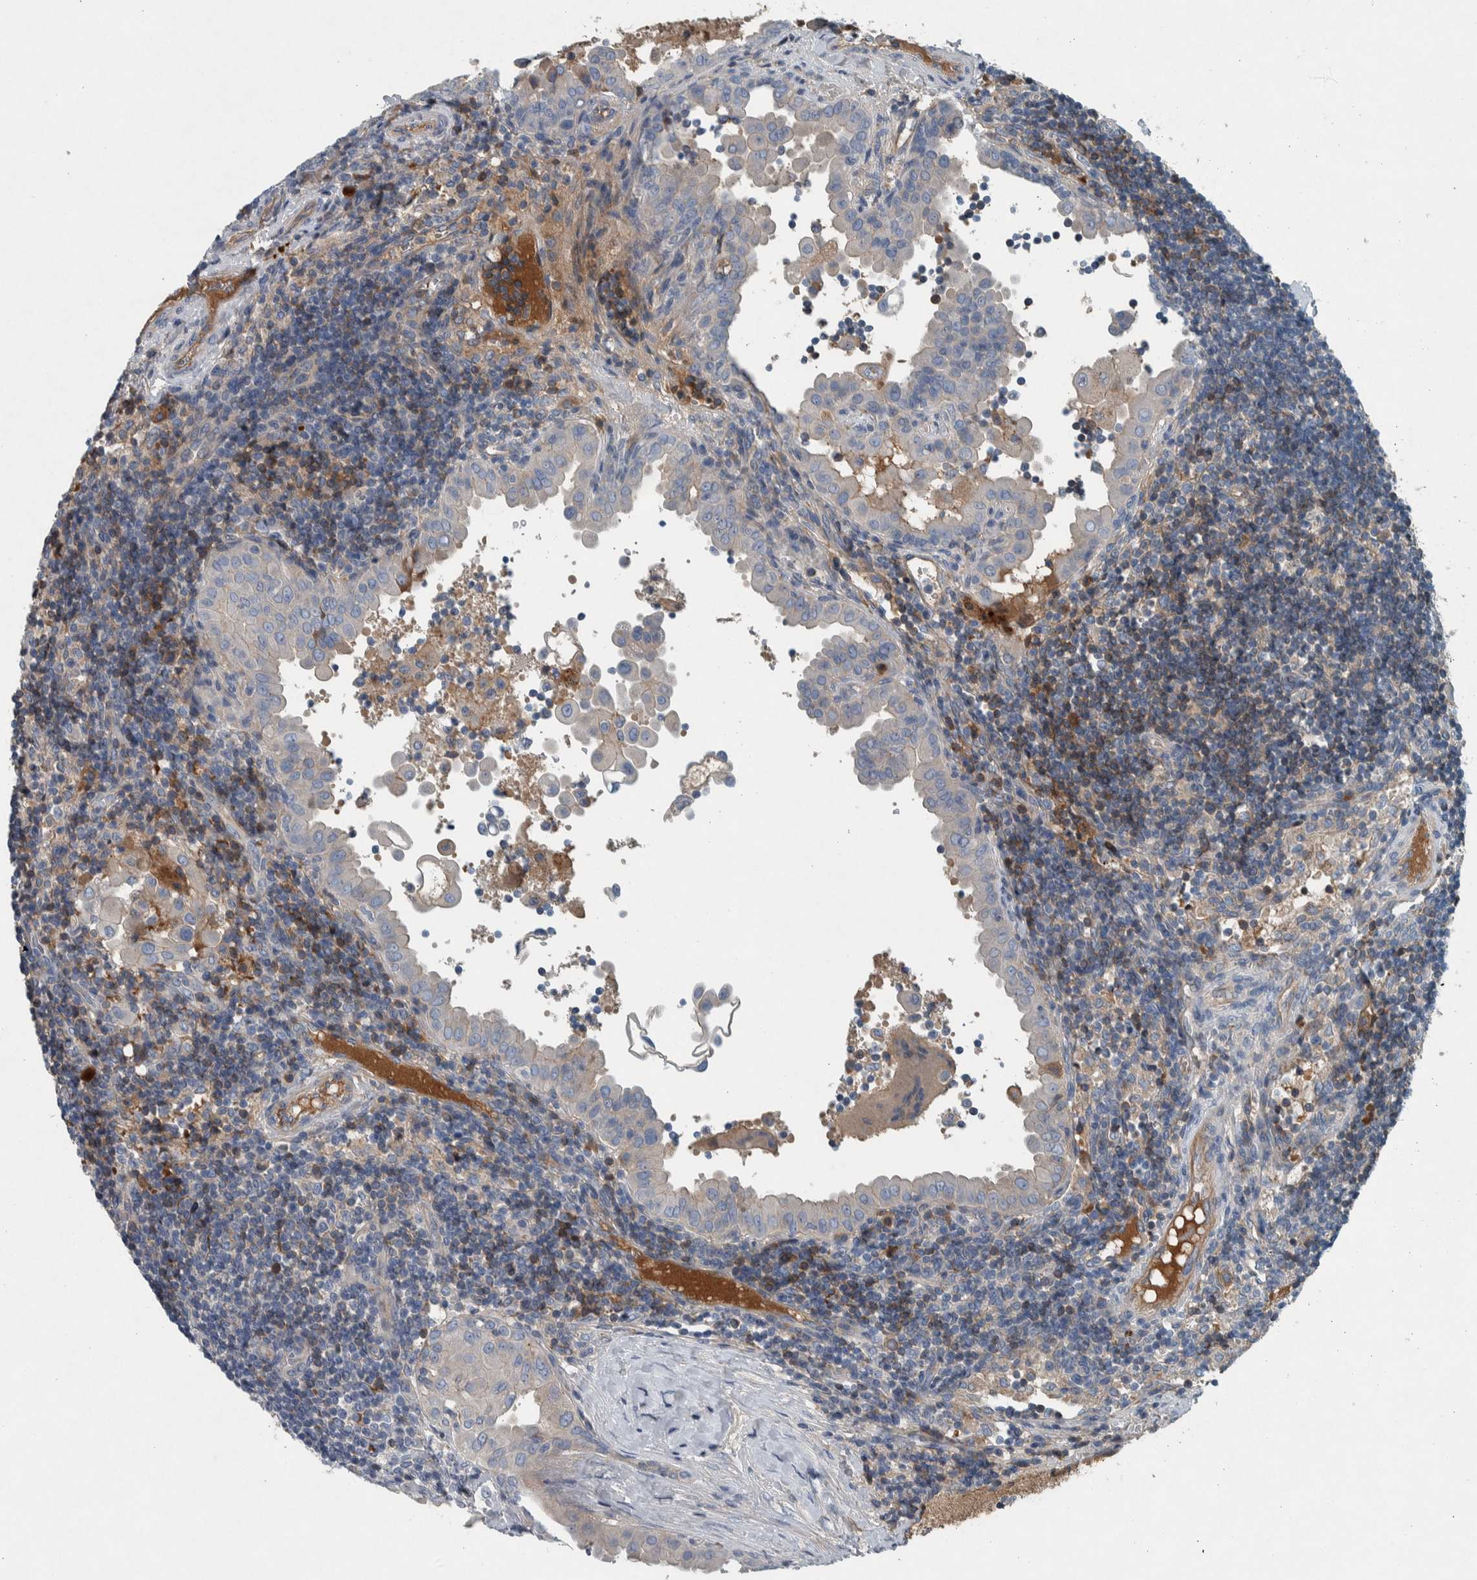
{"staining": {"intensity": "negative", "quantity": "none", "location": "none"}, "tissue": "thyroid cancer", "cell_type": "Tumor cells", "image_type": "cancer", "snomed": [{"axis": "morphology", "description": "Papillary adenocarcinoma, NOS"}, {"axis": "topography", "description": "Thyroid gland"}], "caption": "An IHC photomicrograph of papillary adenocarcinoma (thyroid) is shown. There is no staining in tumor cells of papillary adenocarcinoma (thyroid).", "gene": "SERPINC1", "patient": {"sex": "male", "age": 33}}